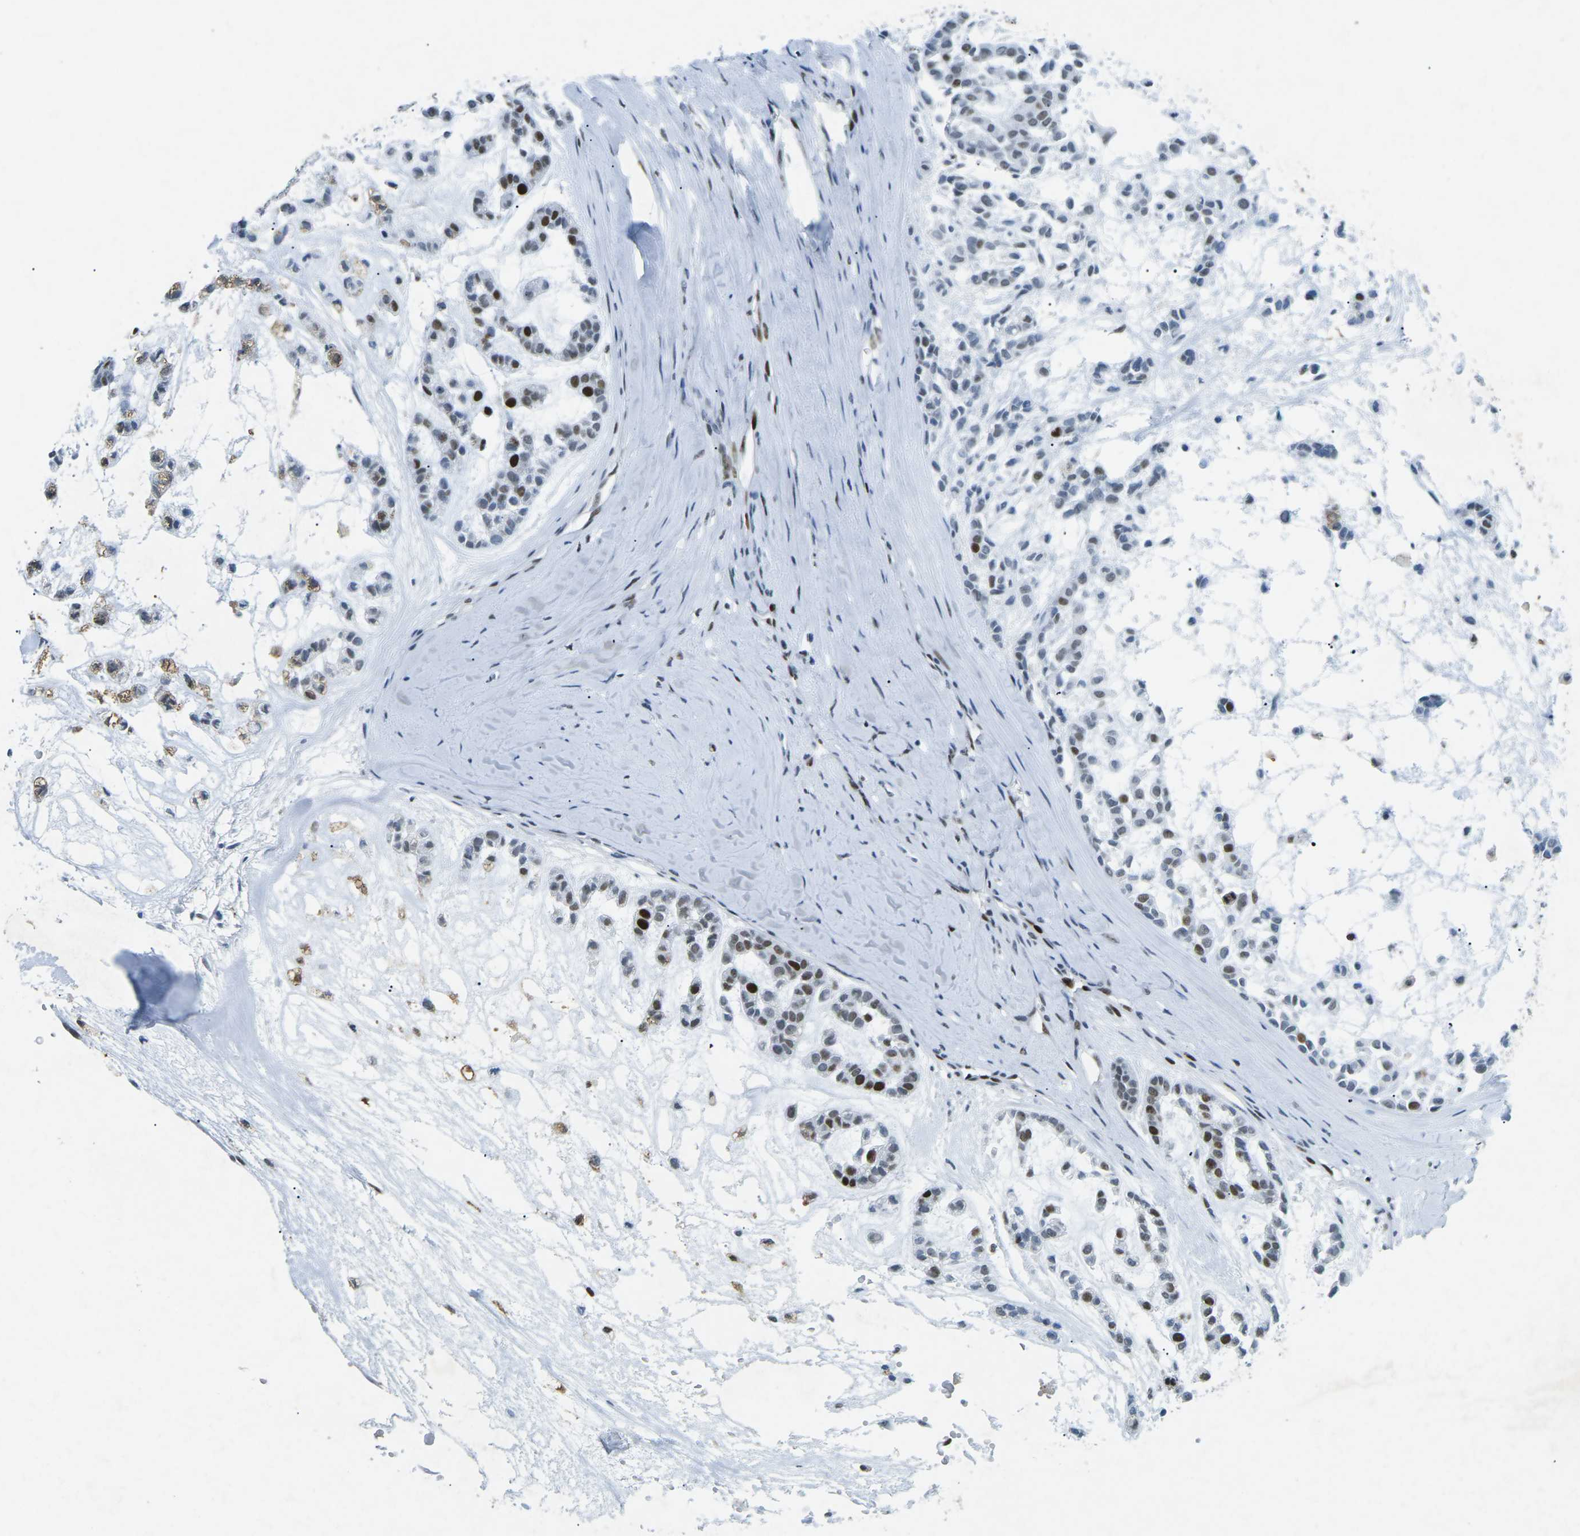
{"staining": {"intensity": "strong", "quantity": "25%-75%", "location": "nuclear"}, "tissue": "head and neck cancer", "cell_type": "Tumor cells", "image_type": "cancer", "snomed": [{"axis": "morphology", "description": "Adenocarcinoma, NOS"}, {"axis": "morphology", "description": "Adenoma, NOS"}, {"axis": "topography", "description": "Head-Neck"}], "caption": "Immunohistochemistry histopathology image of human head and neck adenocarcinoma stained for a protein (brown), which displays high levels of strong nuclear staining in approximately 25%-75% of tumor cells.", "gene": "RB1", "patient": {"sex": "female", "age": 55}}